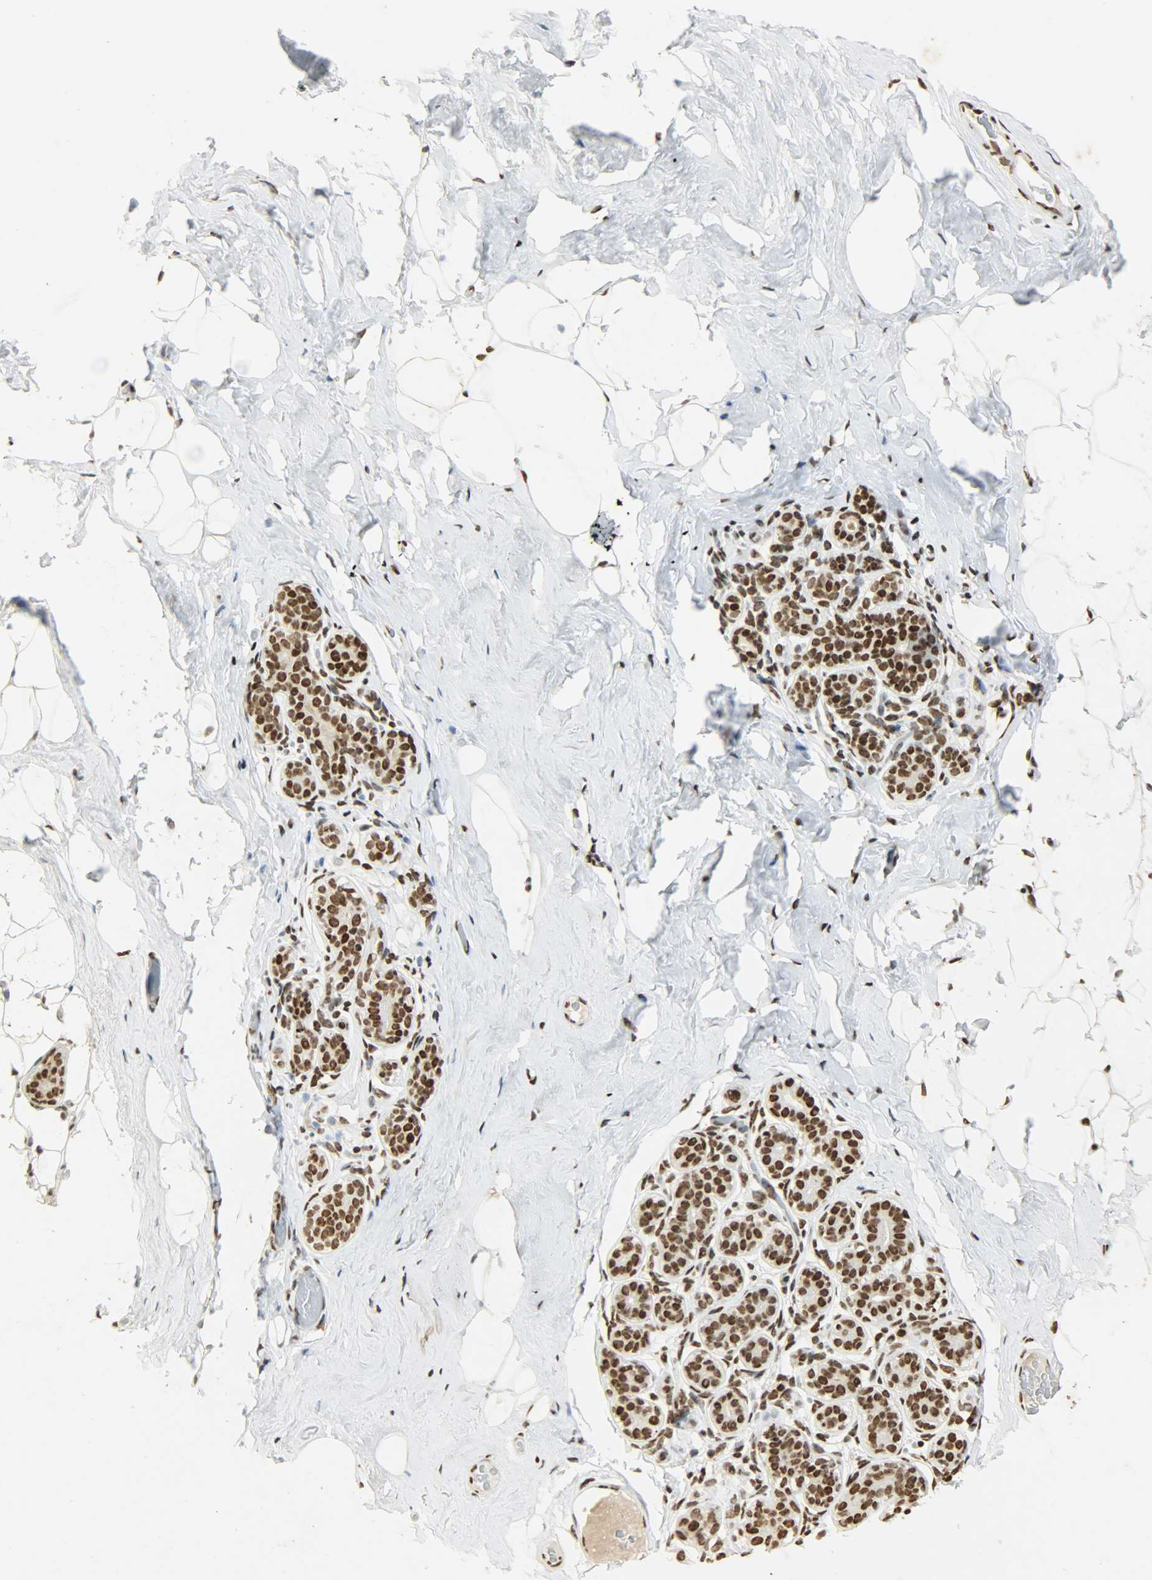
{"staining": {"intensity": "strong", "quantity": ">75%", "location": "nuclear"}, "tissue": "breast", "cell_type": "Adipocytes", "image_type": "normal", "snomed": [{"axis": "morphology", "description": "Normal tissue, NOS"}, {"axis": "topography", "description": "Breast"}, {"axis": "topography", "description": "Soft tissue"}], "caption": "An immunohistochemistry (IHC) histopathology image of unremarkable tissue is shown. Protein staining in brown shows strong nuclear positivity in breast within adipocytes.", "gene": "KHDRBS1", "patient": {"sex": "female", "age": 75}}